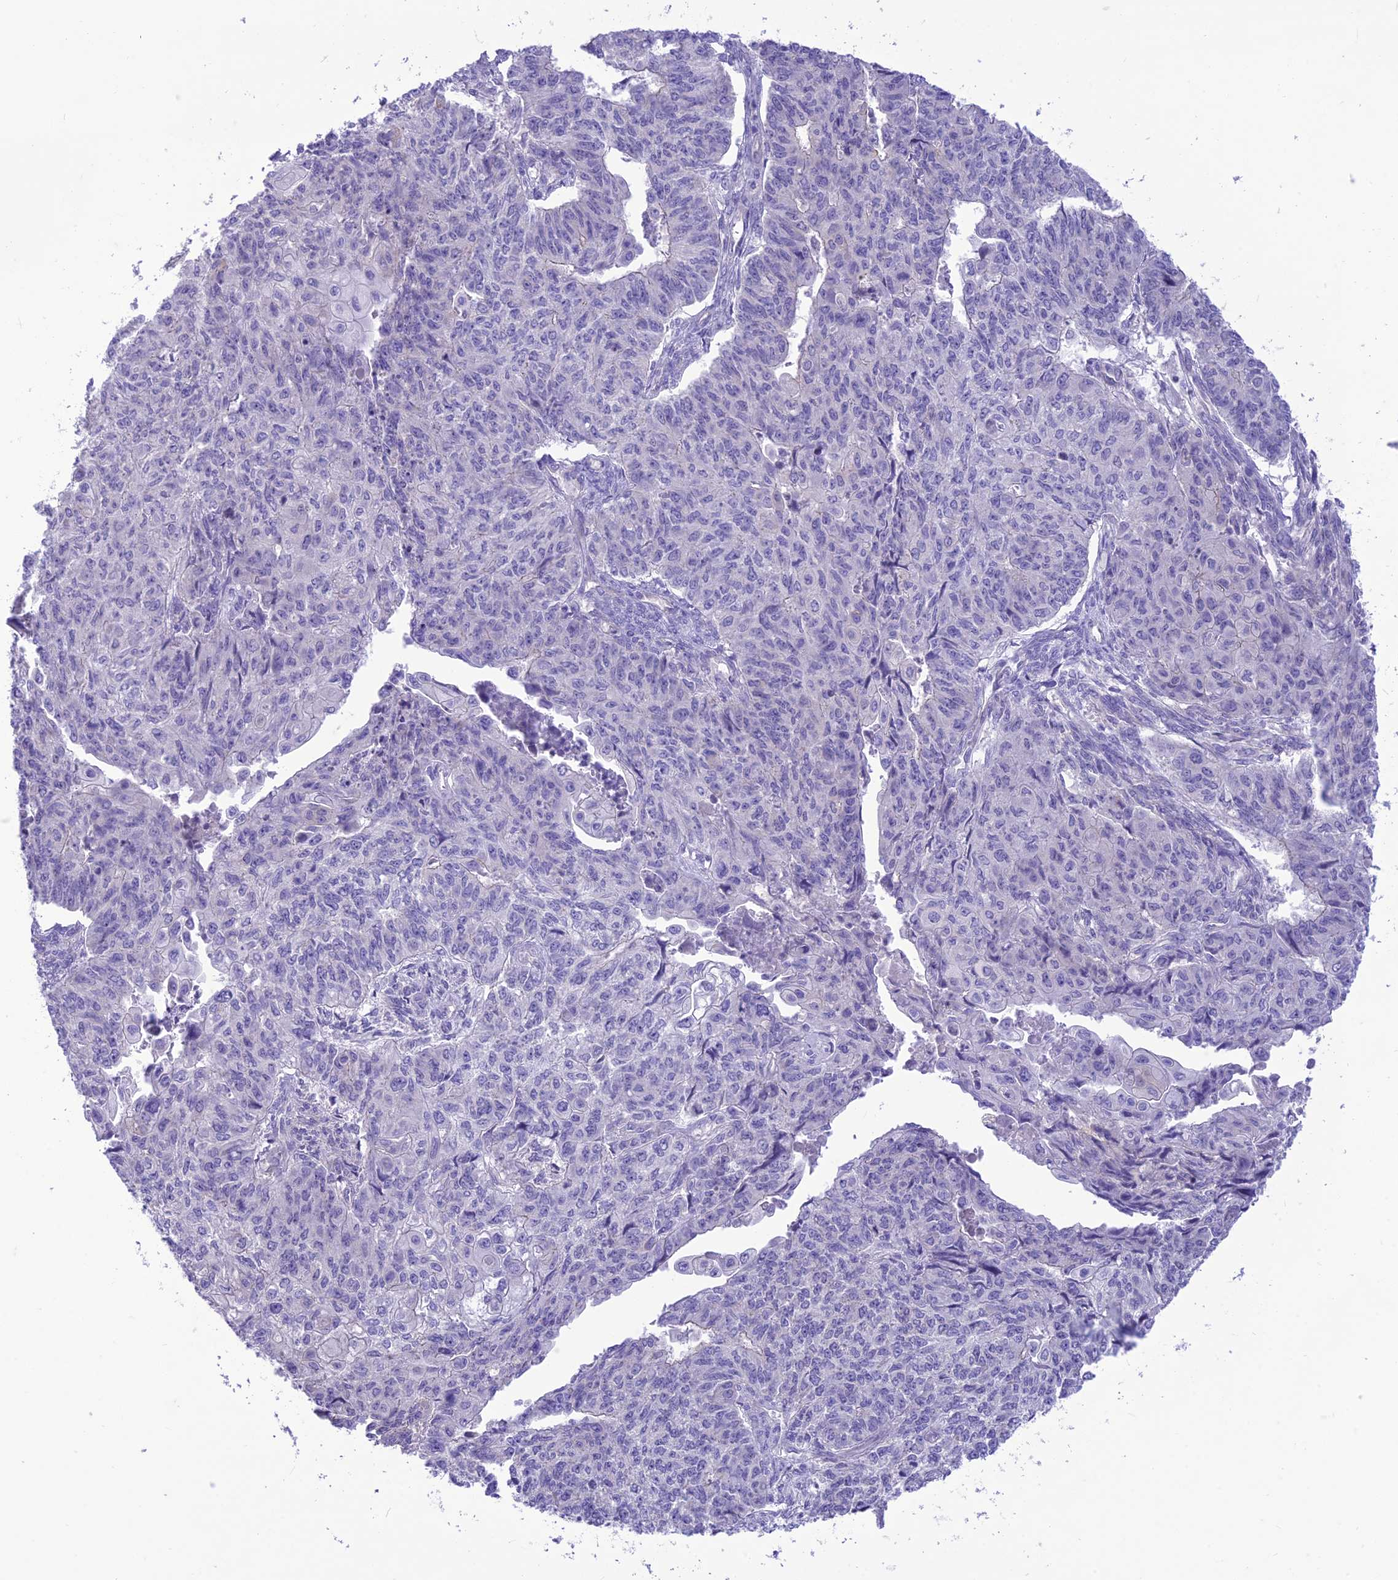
{"staining": {"intensity": "negative", "quantity": "none", "location": "none"}, "tissue": "endometrial cancer", "cell_type": "Tumor cells", "image_type": "cancer", "snomed": [{"axis": "morphology", "description": "Adenocarcinoma, NOS"}, {"axis": "topography", "description": "Endometrium"}], "caption": "The histopathology image reveals no staining of tumor cells in endometrial cancer.", "gene": "DHDH", "patient": {"sex": "female", "age": 32}}